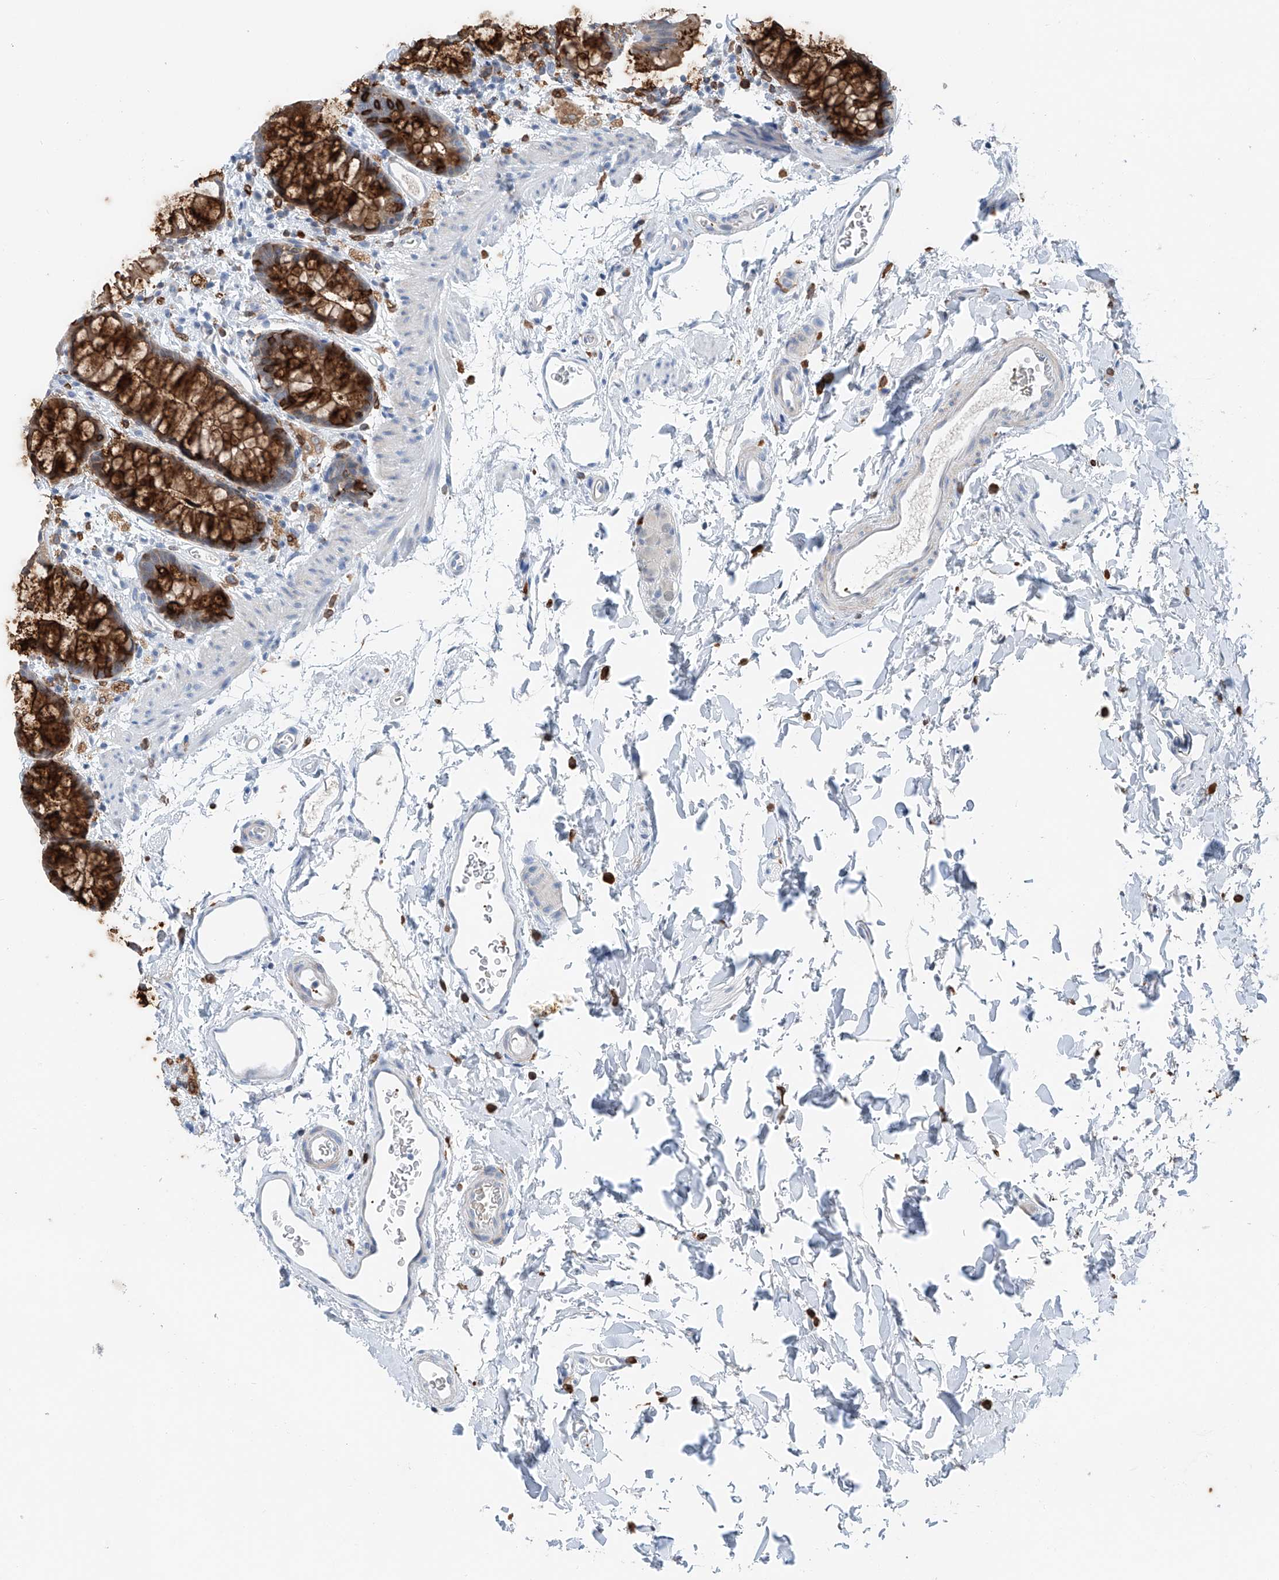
{"staining": {"intensity": "strong", "quantity": ">75%", "location": "cytoplasmic/membranous"}, "tissue": "rectum", "cell_type": "Glandular cells", "image_type": "normal", "snomed": [{"axis": "morphology", "description": "Normal tissue, NOS"}, {"axis": "topography", "description": "Rectum"}], "caption": "Benign rectum demonstrates strong cytoplasmic/membranous positivity in about >75% of glandular cells, visualized by immunohistochemistry. Nuclei are stained in blue.", "gene": "TBXAS1", "patient": {"sex": "female", "age": 65}}